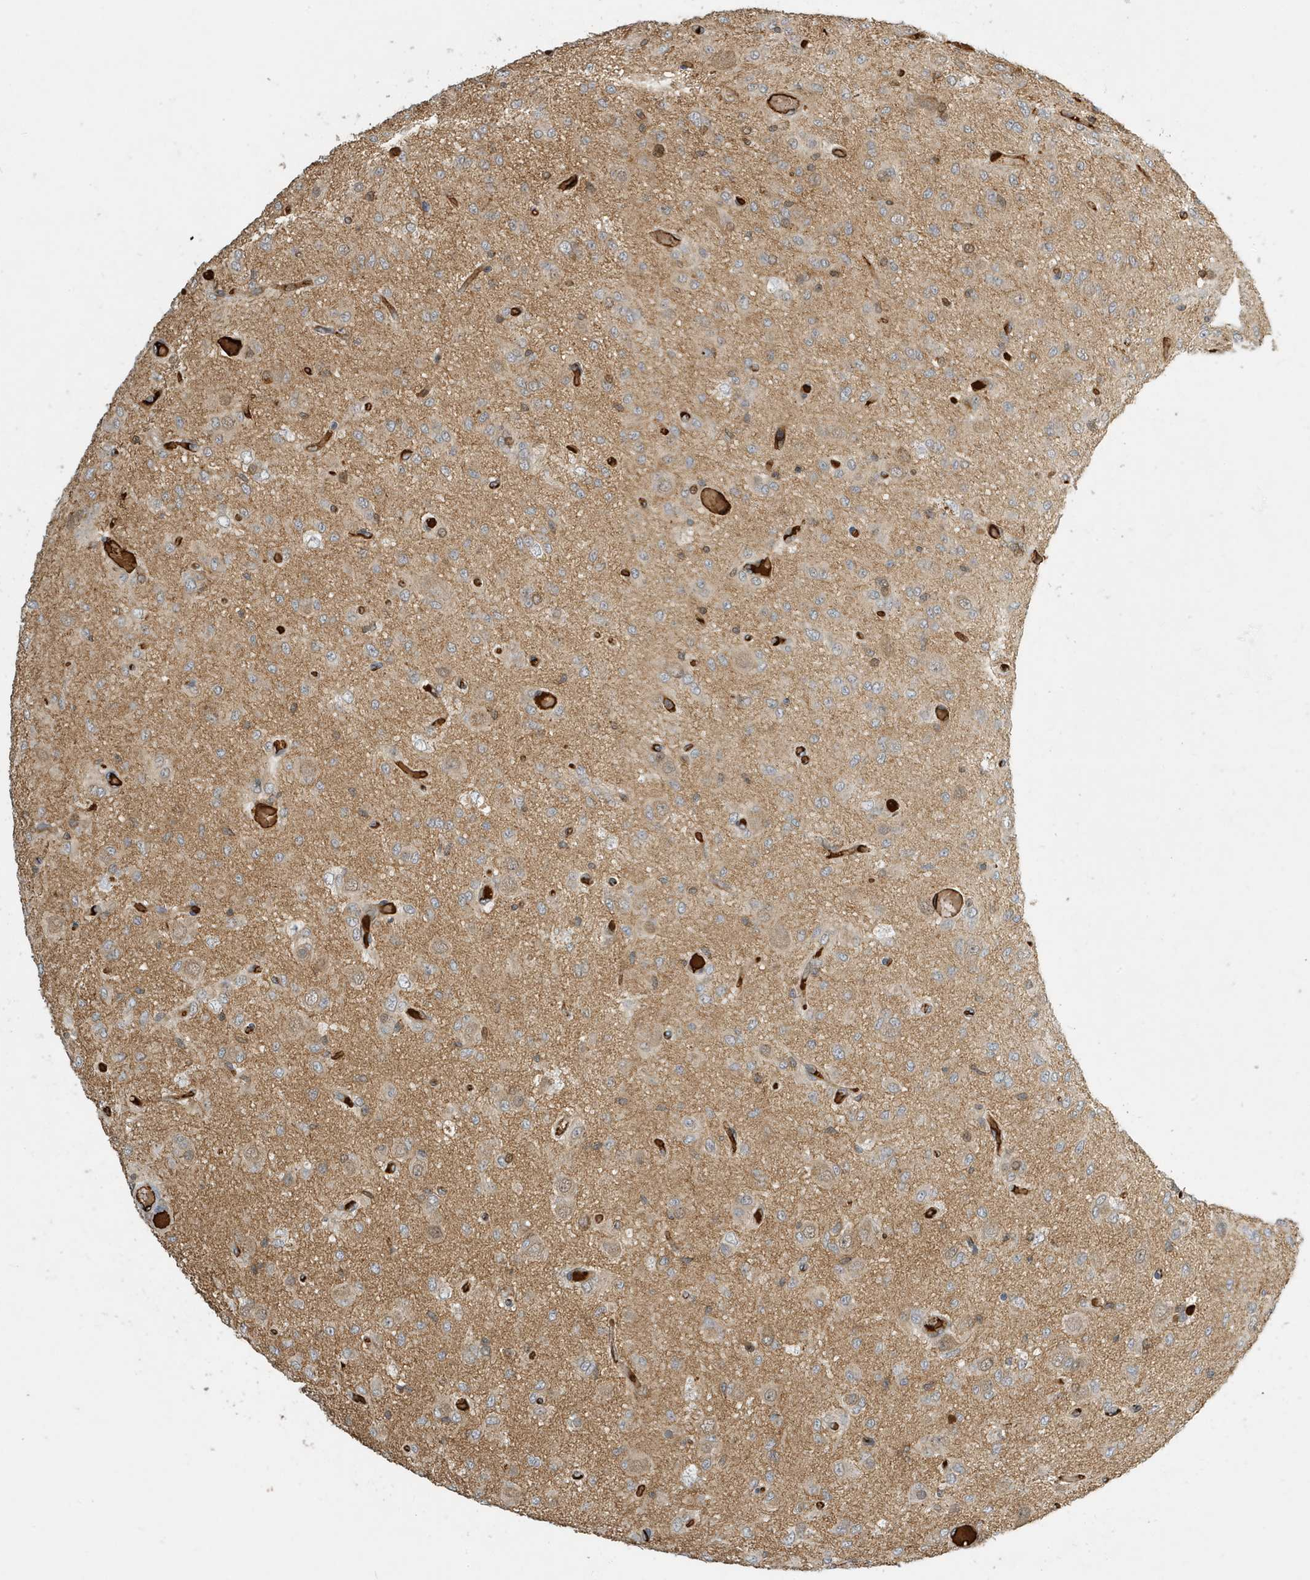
{"staining": {"intensity": "weak", "quantity": "<25%", "location": "cytoplasmic/membranous"}, "tissue": "glioma", "cell_type": "Tumor cells", "image_type": "cancer", "snomed": [{"axis": "morphology", "description": "Glioma, malignant, High grade"}, {"axis": "topography", "description": "Brain"}], "caption": "Glioma stained for a protein using IHC displays no positivity tumor cells.", "gene": "FYCO1", "patient": {"sex": "female", "age": 59}}